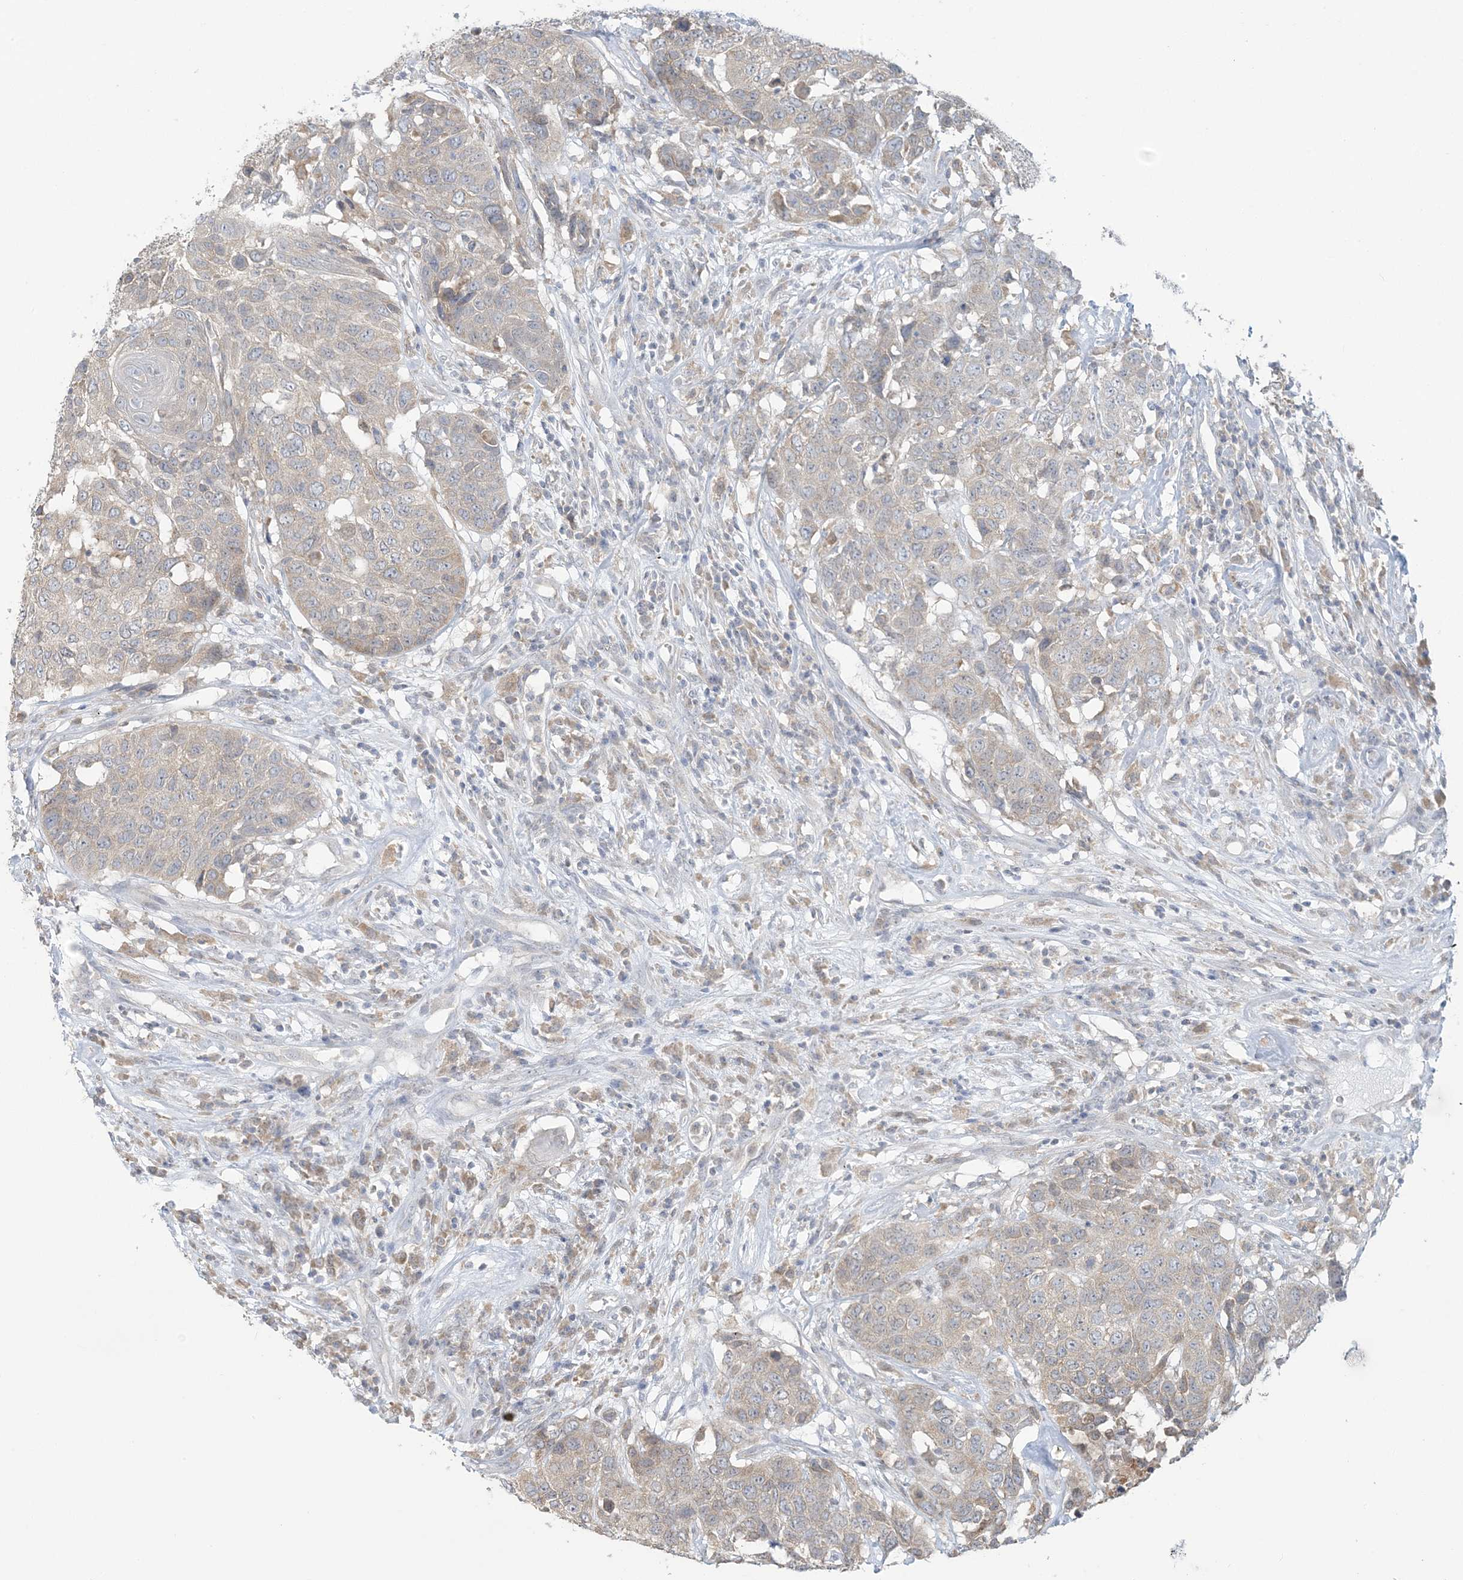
{"staining": {"intensity": "weak", "quantity": "<25%", "location": "cytoplasmic/membranous"}, "tissue": "head and neck cancer", "cell_type": "Tumor cells", "image_type": "cancer", "snomed": [{"axis": "morphology", "description": "Squamous cell carcinoma, NOS"}, {"axis": "topography", "description": "Head-Neck"}], "caption": "High magnification brightfield microscopy of squamous cell carcinoma (head and neck) stained with DAB (brown) and counterstained with hematoxylin (blue): tumor cells show no significant staining.", "gene": "EEFSEC", "patient": {"sex": "male", "age": 66}}